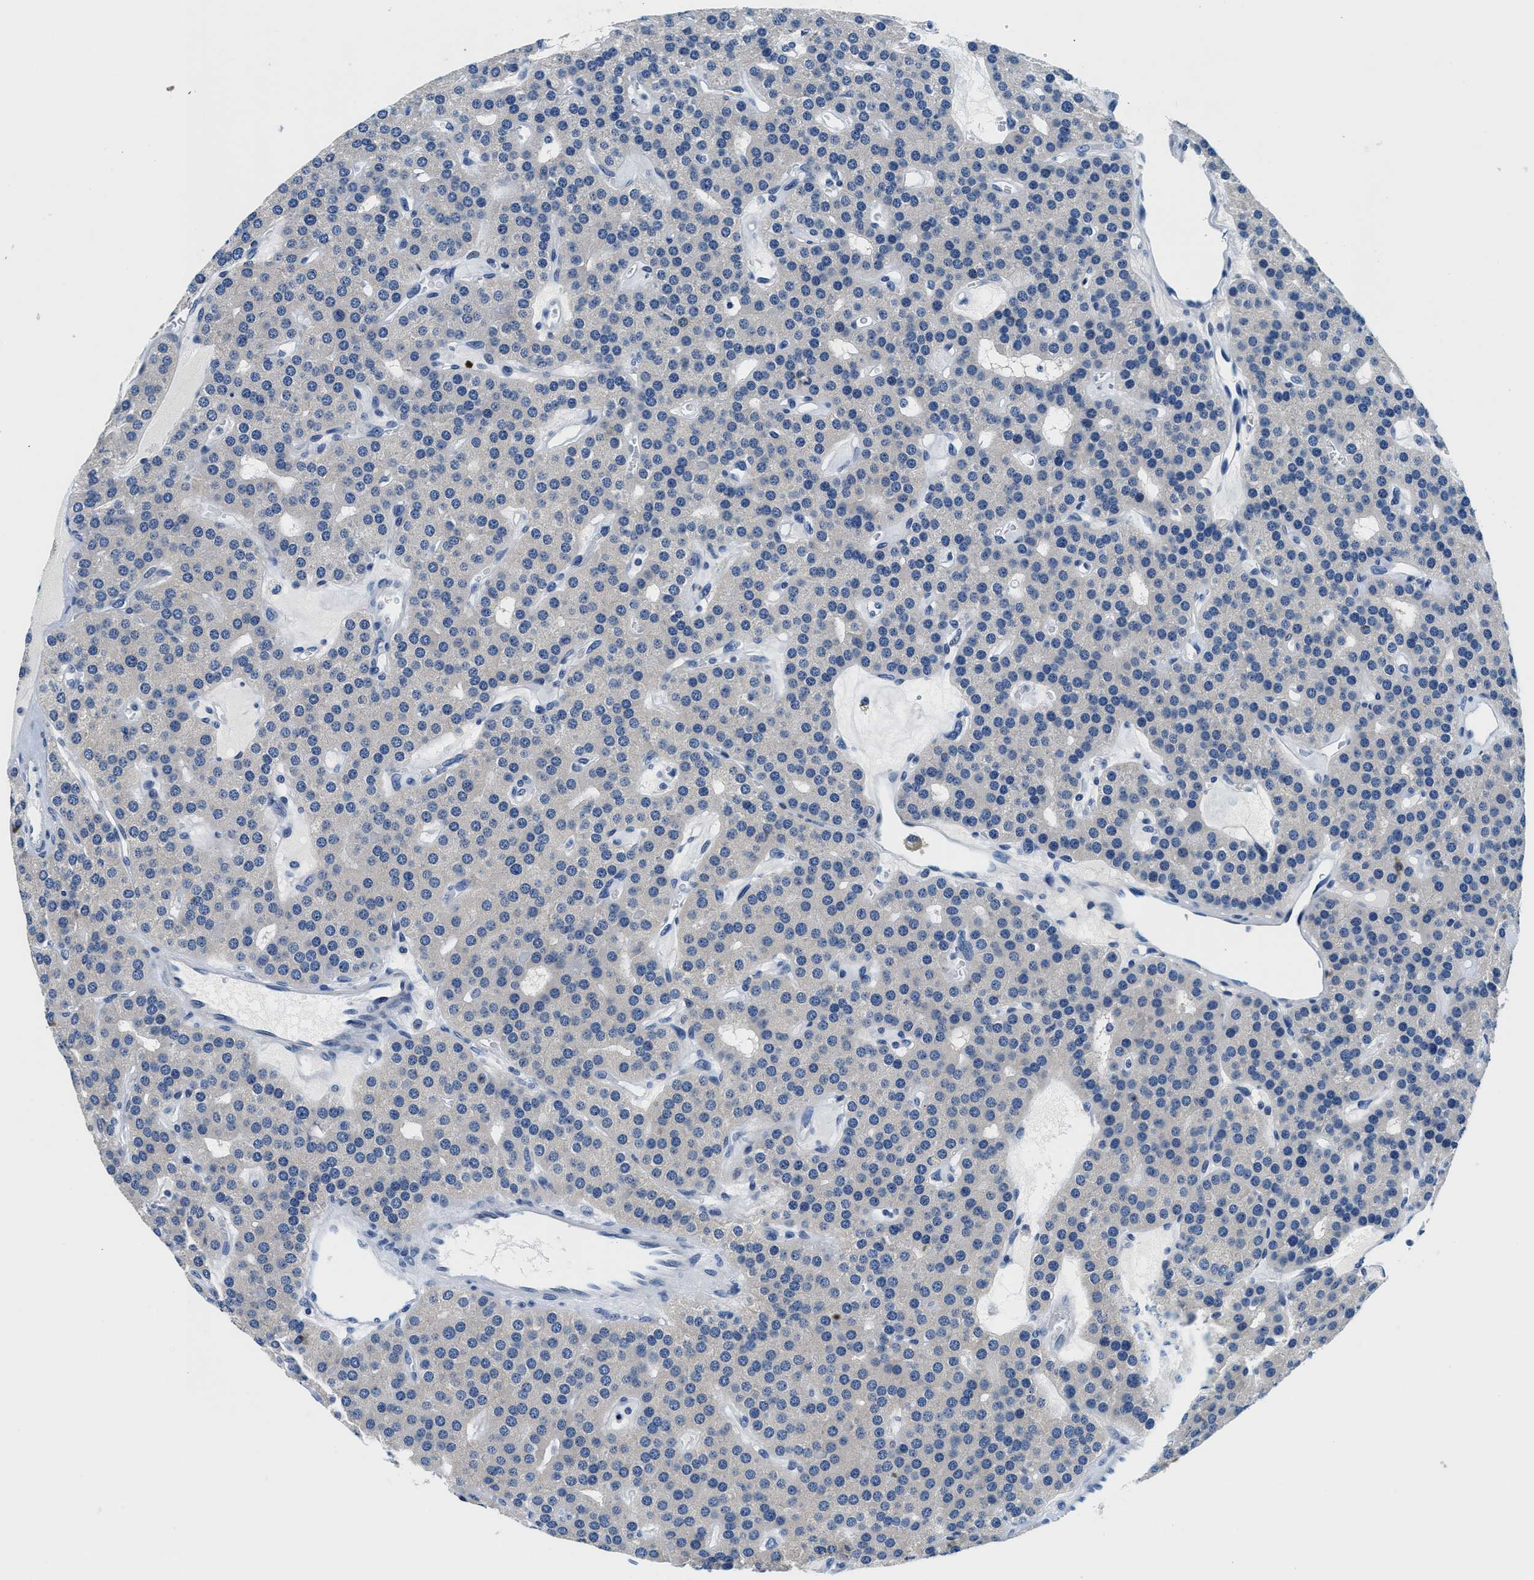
{"staining": {"intensity": "negative", "quantity": "none", "location": "none"}, "tissue": "parathyroid gland", "cell_type": "Glandular cells", "image_type": "normal", "snomed": [{"axis": "morphology", "description": "Normal tissue, NOS"}, {"axis": "morphology", "description": "Adenoma, NOS"}, {"axis": "topography", "description": "Parathyroid gland"}], "caption": "Immunohistochemistry of normal human parathyroid gland shows no positivity in glandular cells.", "gene": "GSTM3", "patient": {"sex": "female", "age": 86}}